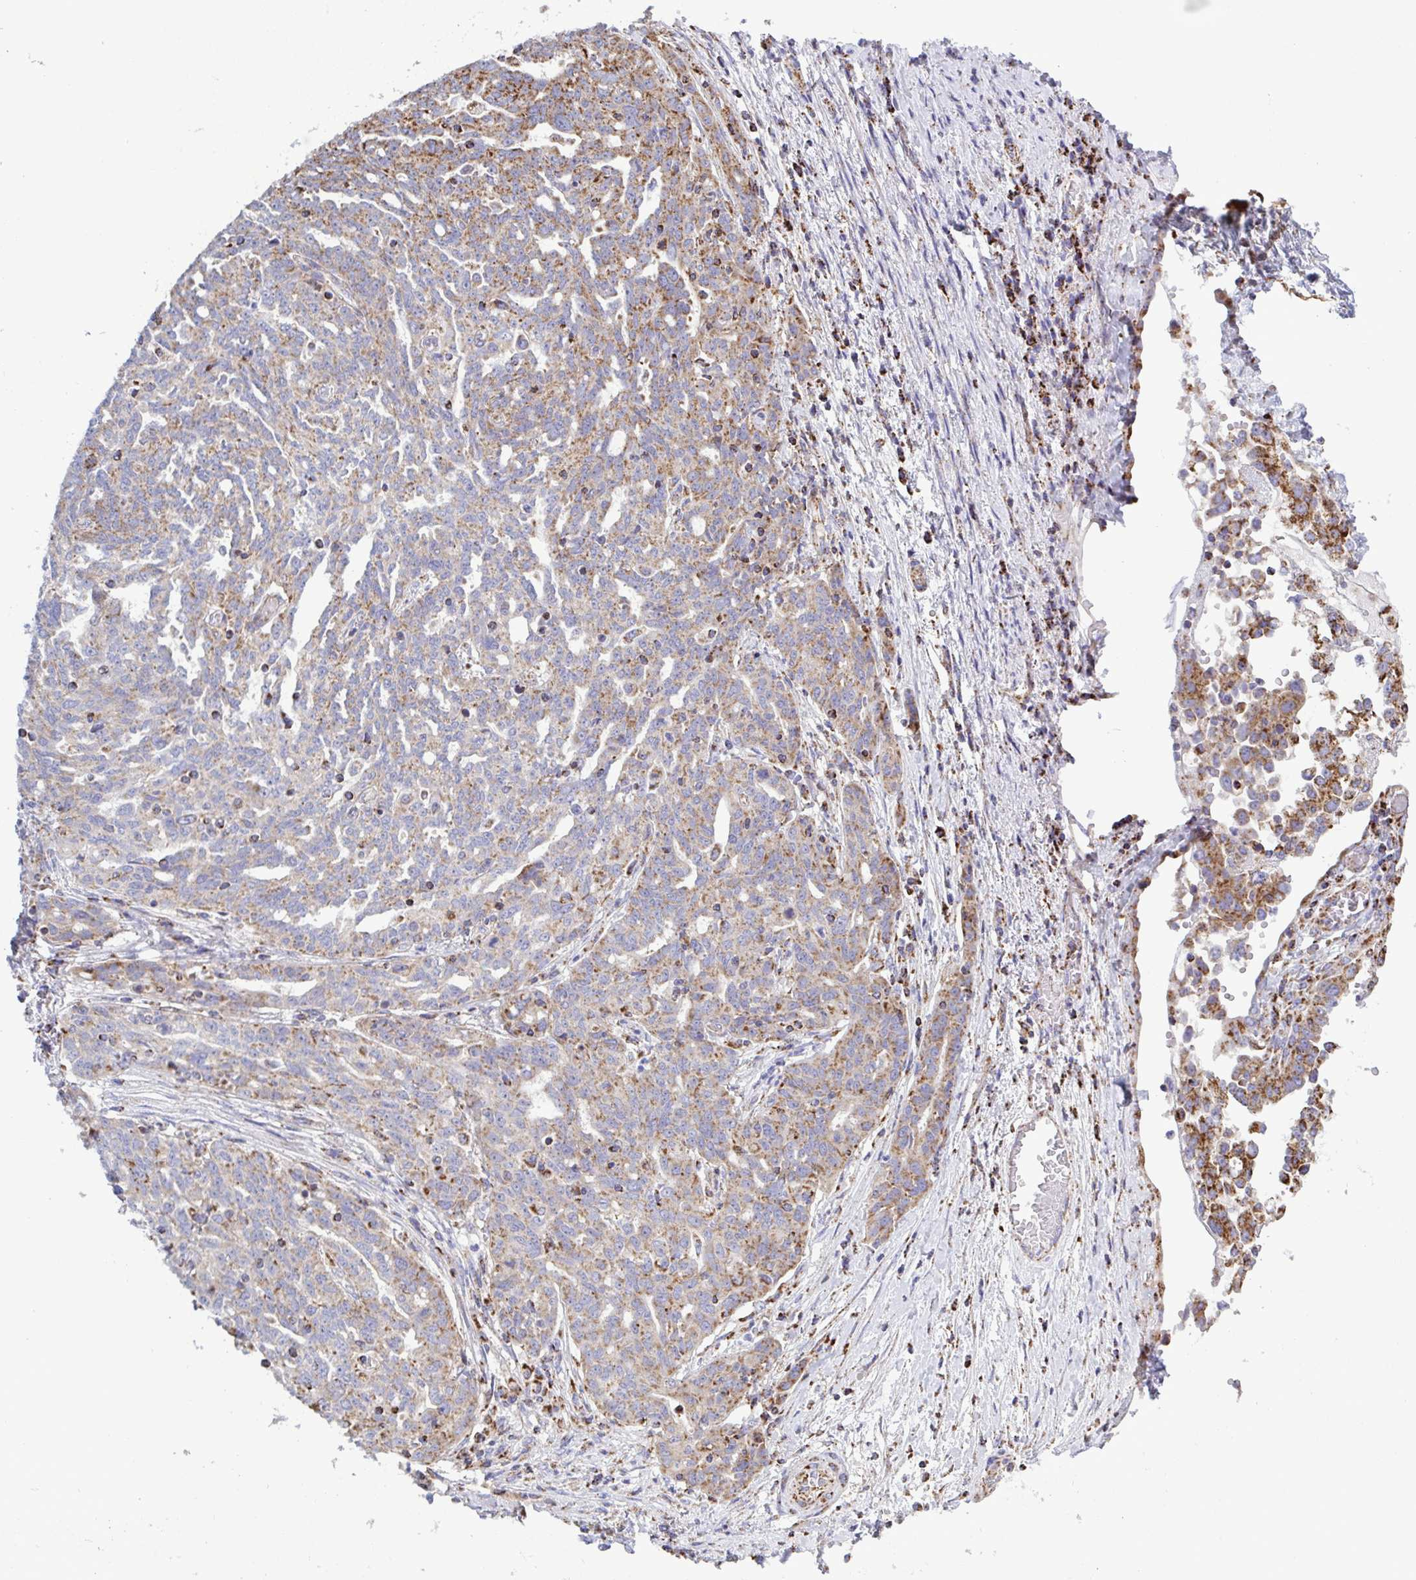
{"staining": {"intensity": "moderate", "quantity": "25%-75%", "location": "cytoplasmic/membranous"}, "tissue": "ovarian cancer", "cell_type": "Tumor cells", "image_type": "cancer", "snomed": [{"axis": "morphology", "description": "Cystadenocarcinoma, serous, NOS"}, {"axis": "topography", "description": "Ovary"}], "caption": "Moderate cytoplasmic/membranous expression is present in about 25%-75% of tumor cells in ovarian cancer (serous cystadenocarcinoma). The protein is stained brown, and the nuclei are stained in blue (DAB (3,3'-diaminobenzidine) IHC with brightfield microscopy, high magnification).", "gene": "CSDE1", "patient": {"sex": "female", "age": 67}}